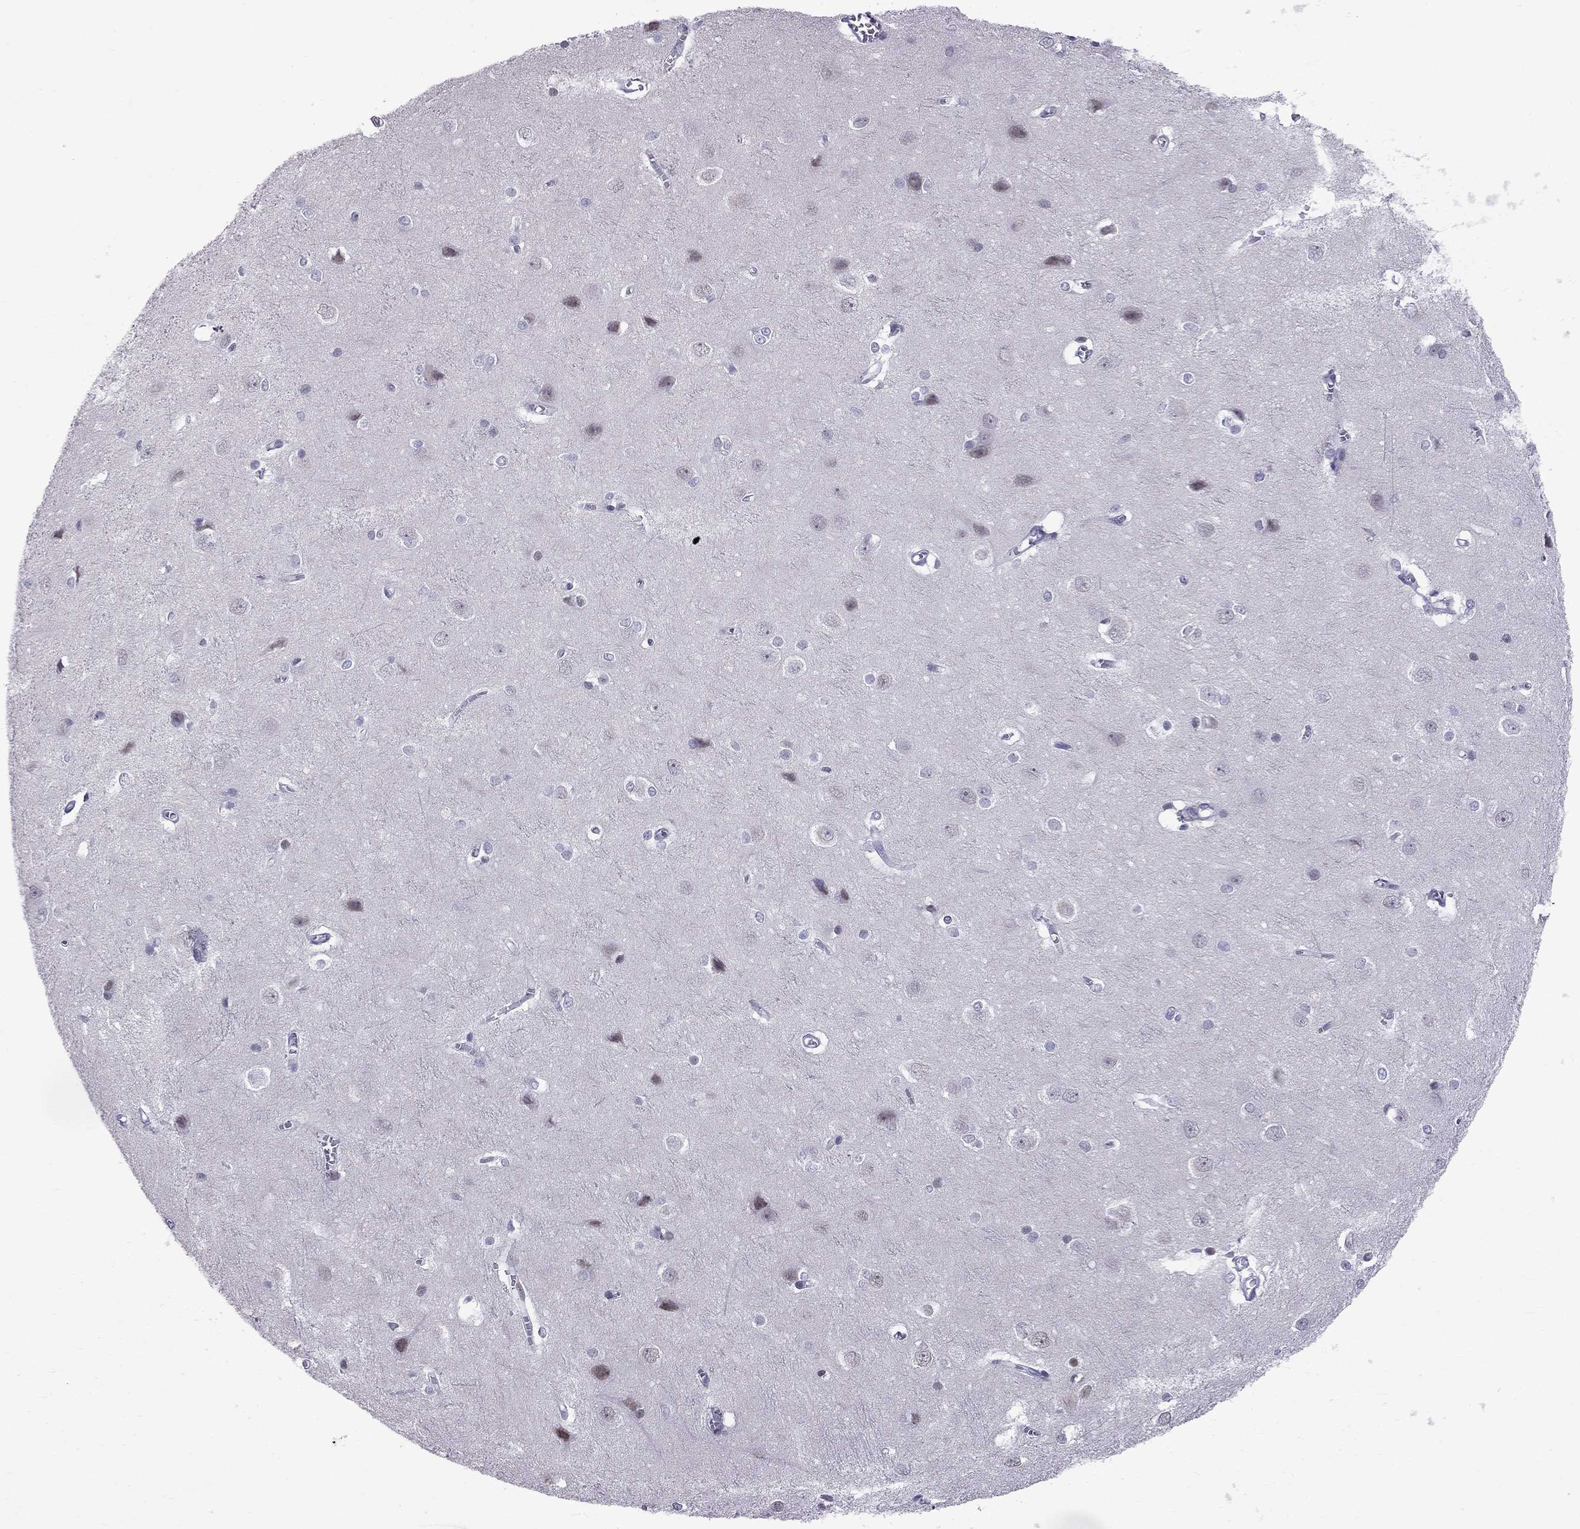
{"staining": {"intensity": "negative", "quantity": "none", "location": "none"}, "tissue": "cerebral cortex", "cell_type": "Endothelial cells", "image_type": "normal", "snomed": [{"axis": "morphology", "description": "Normal tissue, NOS"}, {"axis": "topography", "description": "Cerebral cortex"}], "caption": "This is an immunohistochemistry (IHC) micrograph of normal cerebral cortex. There is no expression in endothelial cells.", "gene": "MUC15", "patient": {"sex": "male", "age": 37}}